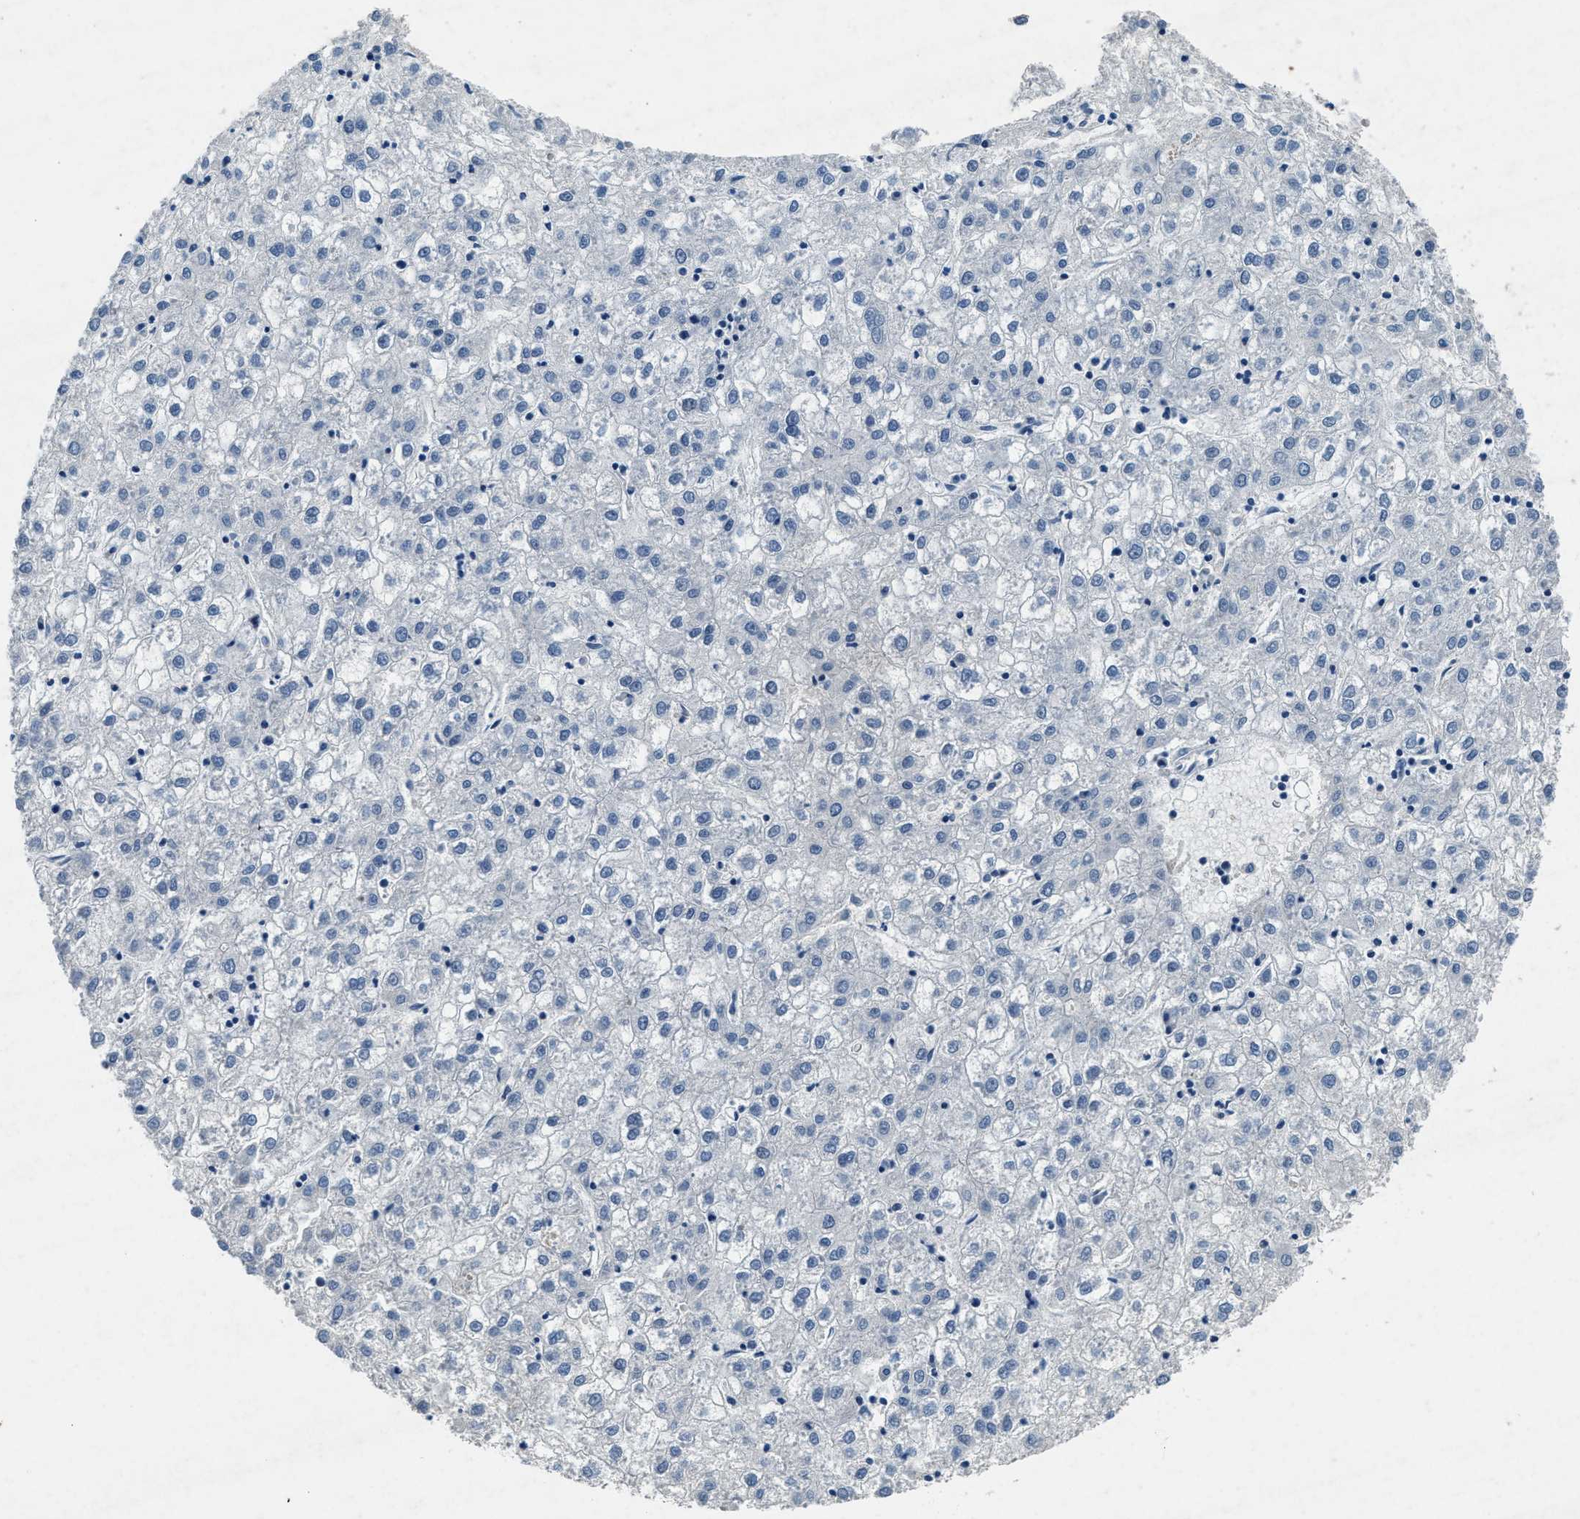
{"staining": {"intensity": "negative", "quantity": "none", "location": "none"}, "tissue": "liver cancer", "cell_type": "Tumor cells", "image_type": "cancer", "snomed": [{"axis": "morphology", "description": "Carcinoma, Hepatocellular, NOS"}, {"axis": "topography", "description": "Liver"}], "caption": "Tumor cells are negative for brown protein staining in liver cancer (hepatocellular carcinoma).", "gene": "PHLDA1", "patient": {"sex": "male", "age": 72}}